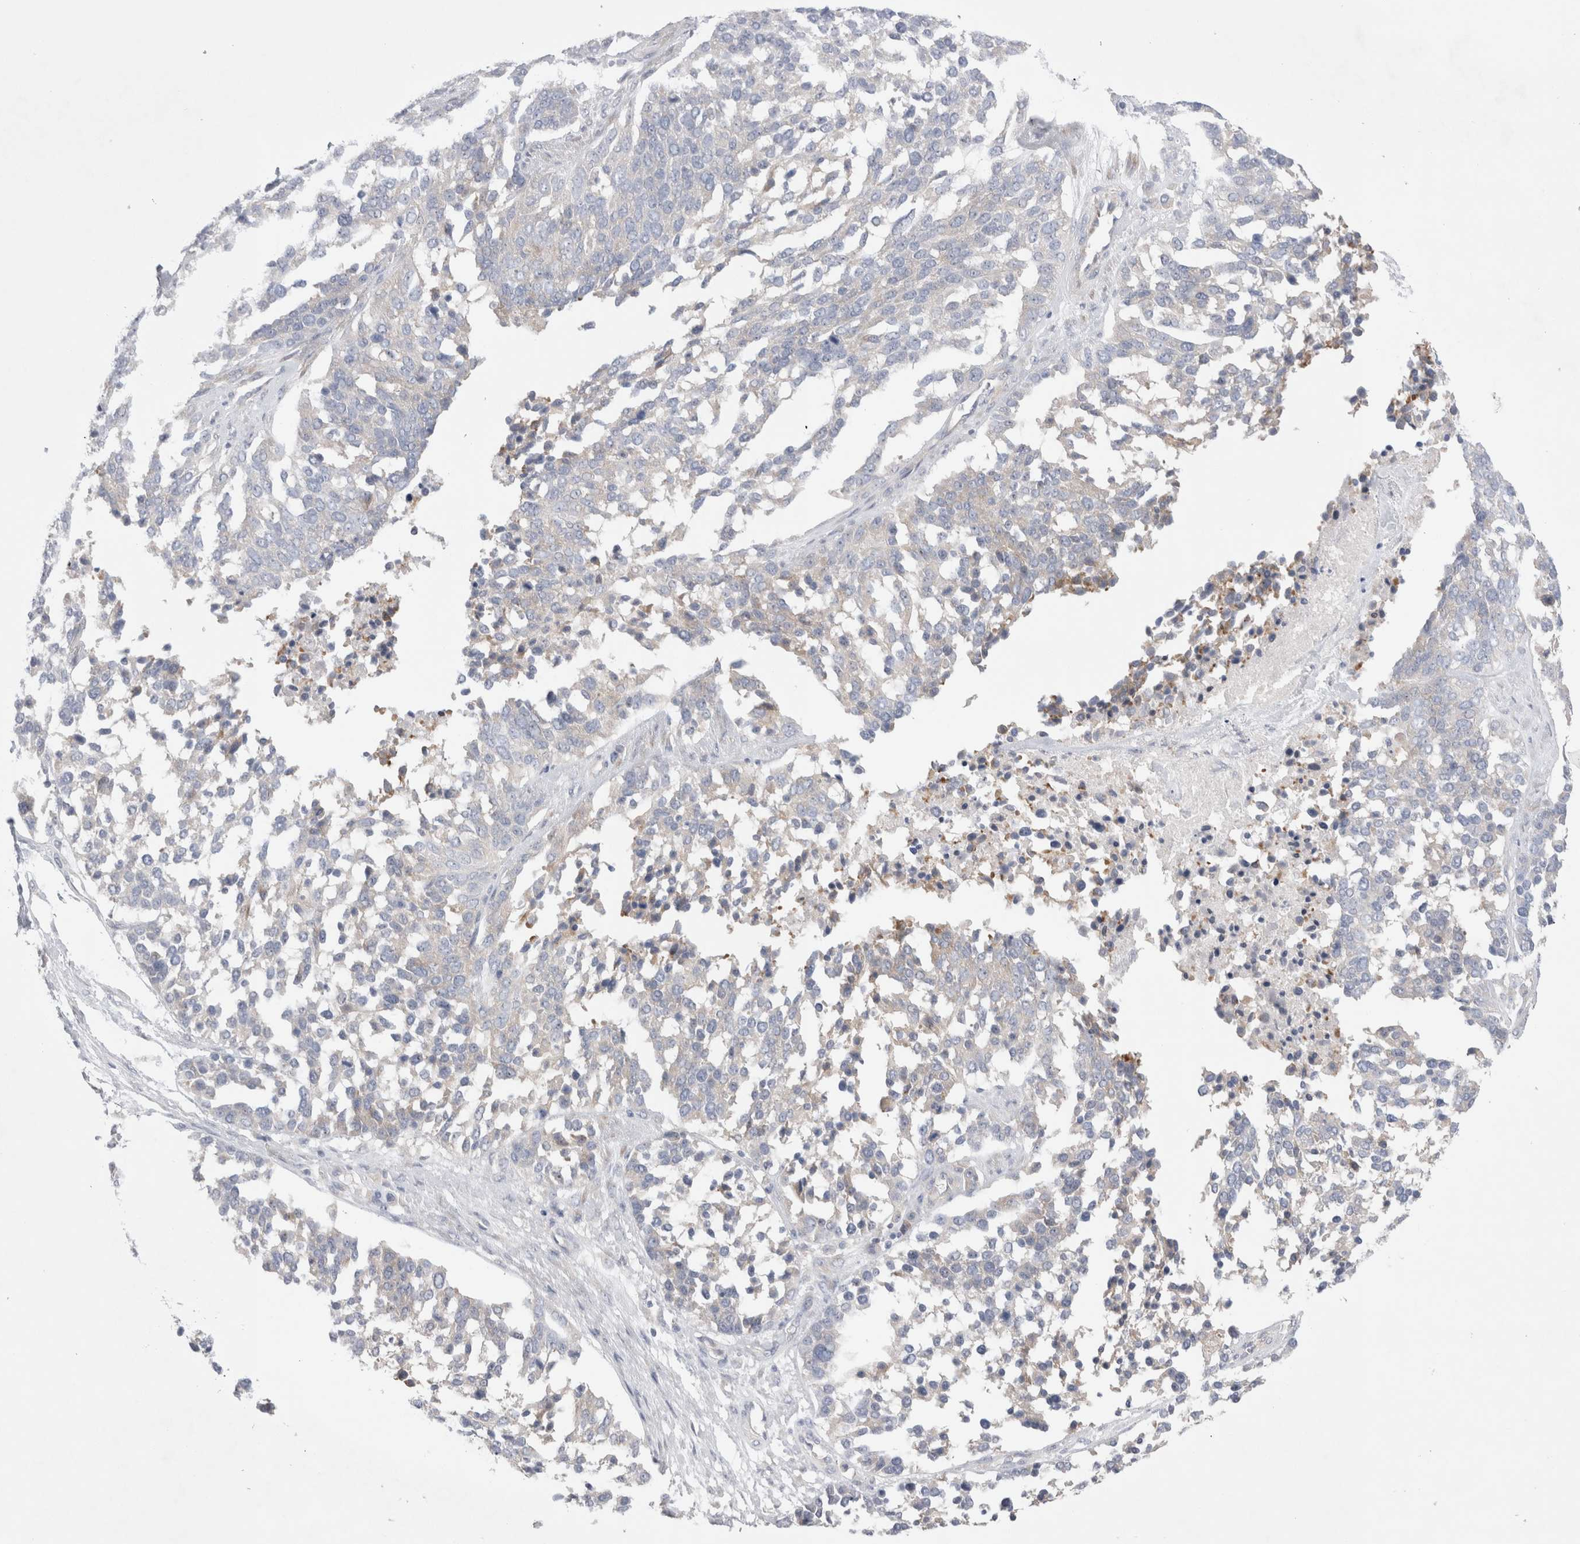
{"staining": {"intensity": "weak", "quantity": "<25%", "location": "cytoplasmic/membranous"}, "tissue": "ovarian cancer", "cell_type": "Tumor cells", "image_type": "cancer", "snomed": [{"axis": "morphology", "description": "Cystadenocarcinoma, serous, NOS"}, {"axis": "topography", "description": "Ovary"}], "caption": "DAB immunohistochemical staining of ovarian cancer (serous cystadenocarcinoma) demonstrates no significant staining in tumor cells. (Stains: DAB (3,3'-diaminobenzidine) immunohistochemistry with hematoxylin counter stain, Microscopy: brightfield microscopy at high magnification).", "gene": "RBM12B", "patient": {"sex": "female", "age": 44}}